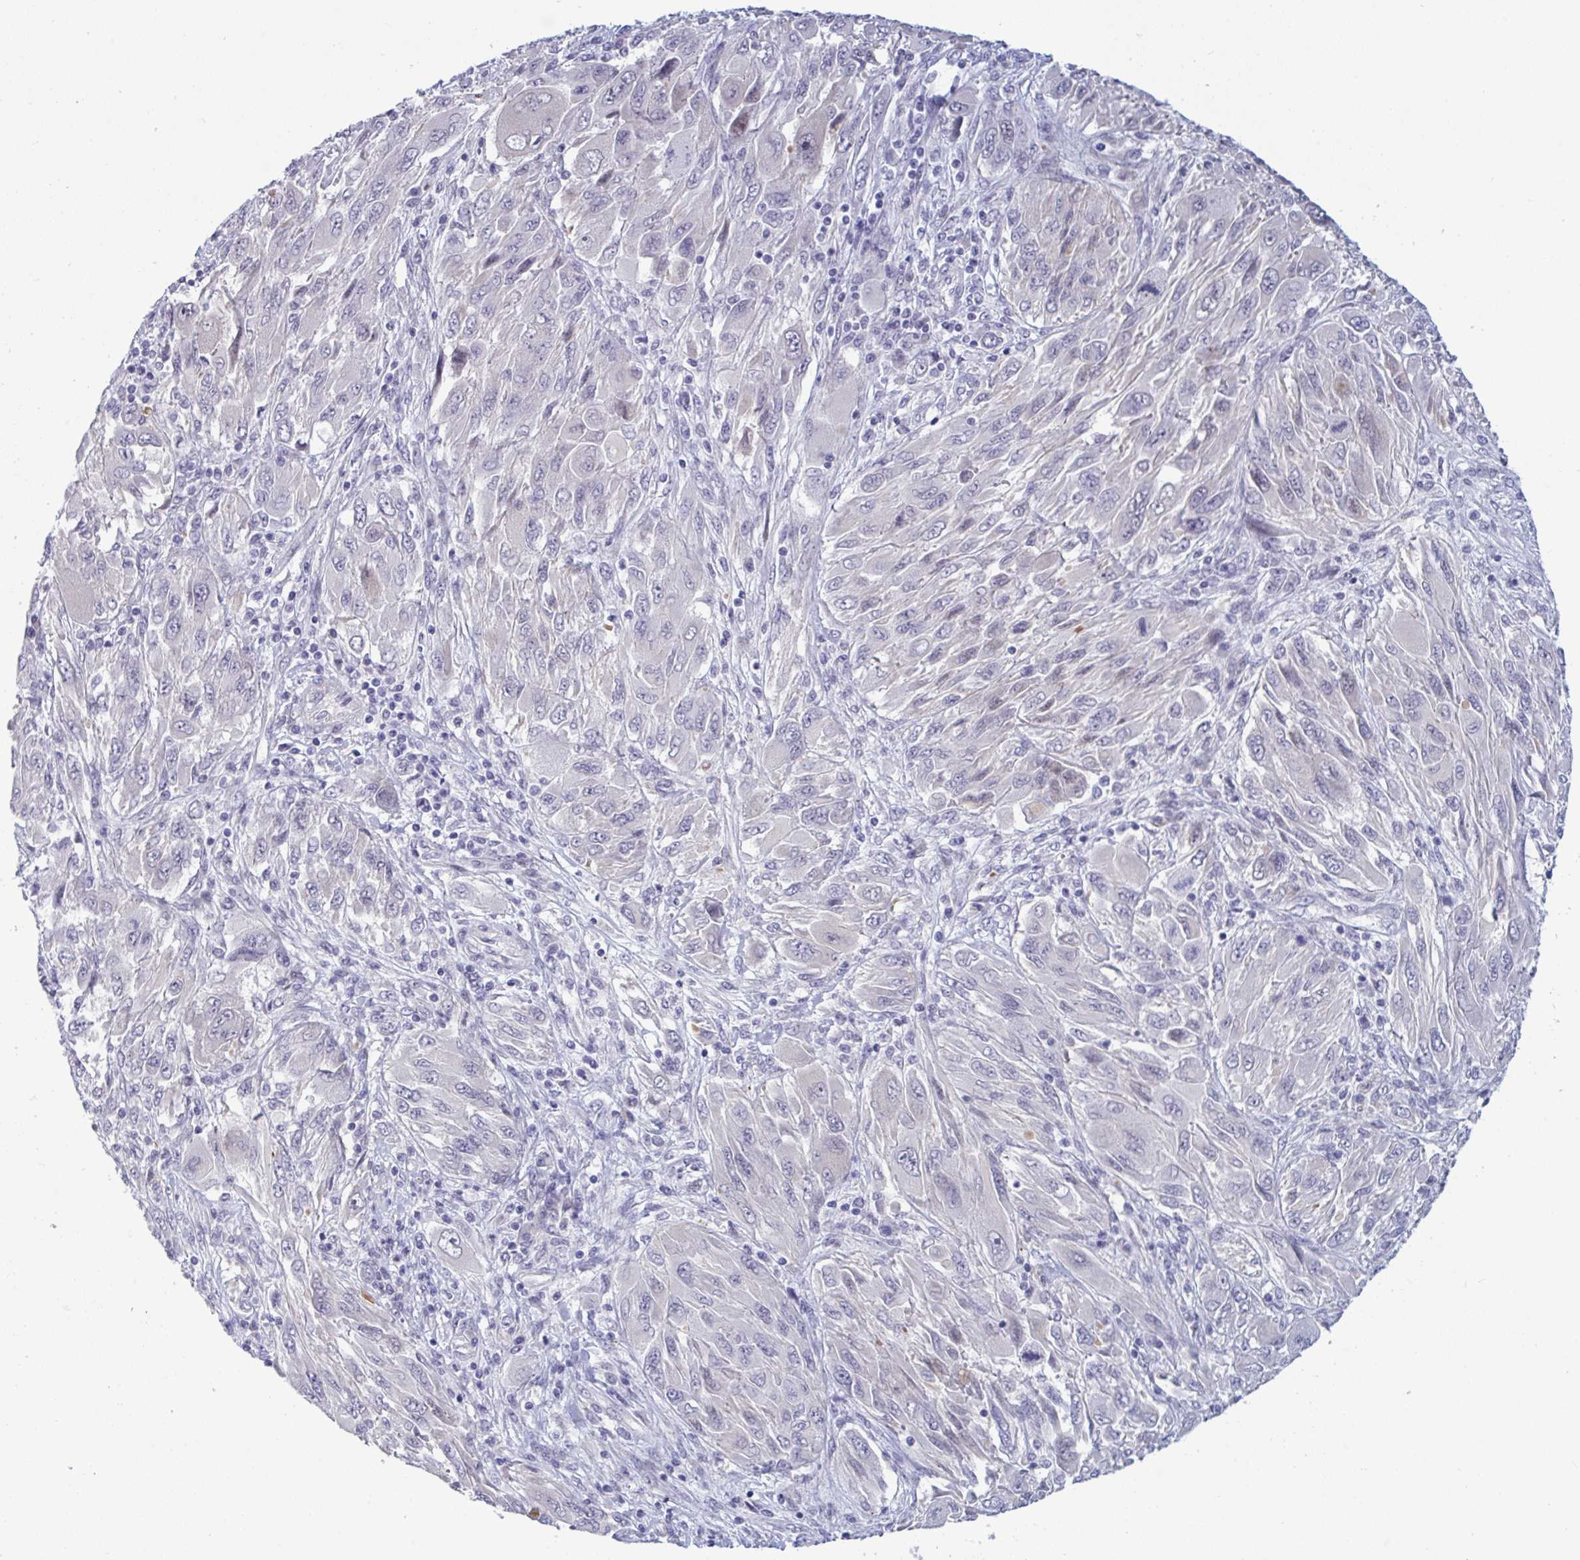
{"staining": {"intensity": "negative", "quantity": "none", "location": "none"}, "tissue": "melanoma", "cell_type": "Tumor cells", "image_type": "cancer", "snomed": [{"axis": "morphology", "description": "Malignant melanoma, NOS"}, {"axis": "topography", "description": "Skin"}], "caption": "Immunohistochemical staining of human melanoma shows no significant positivity in tumor cells. The staining was performed using DAB (3,3'-diaminobenzidine) to visualize the protein expression in brown, while the nuclei were stained in blue with hematoxylin (Magnification: 20x).", "gene": "TCEAL8", "patient": {"sex": "female", "age": 91}}